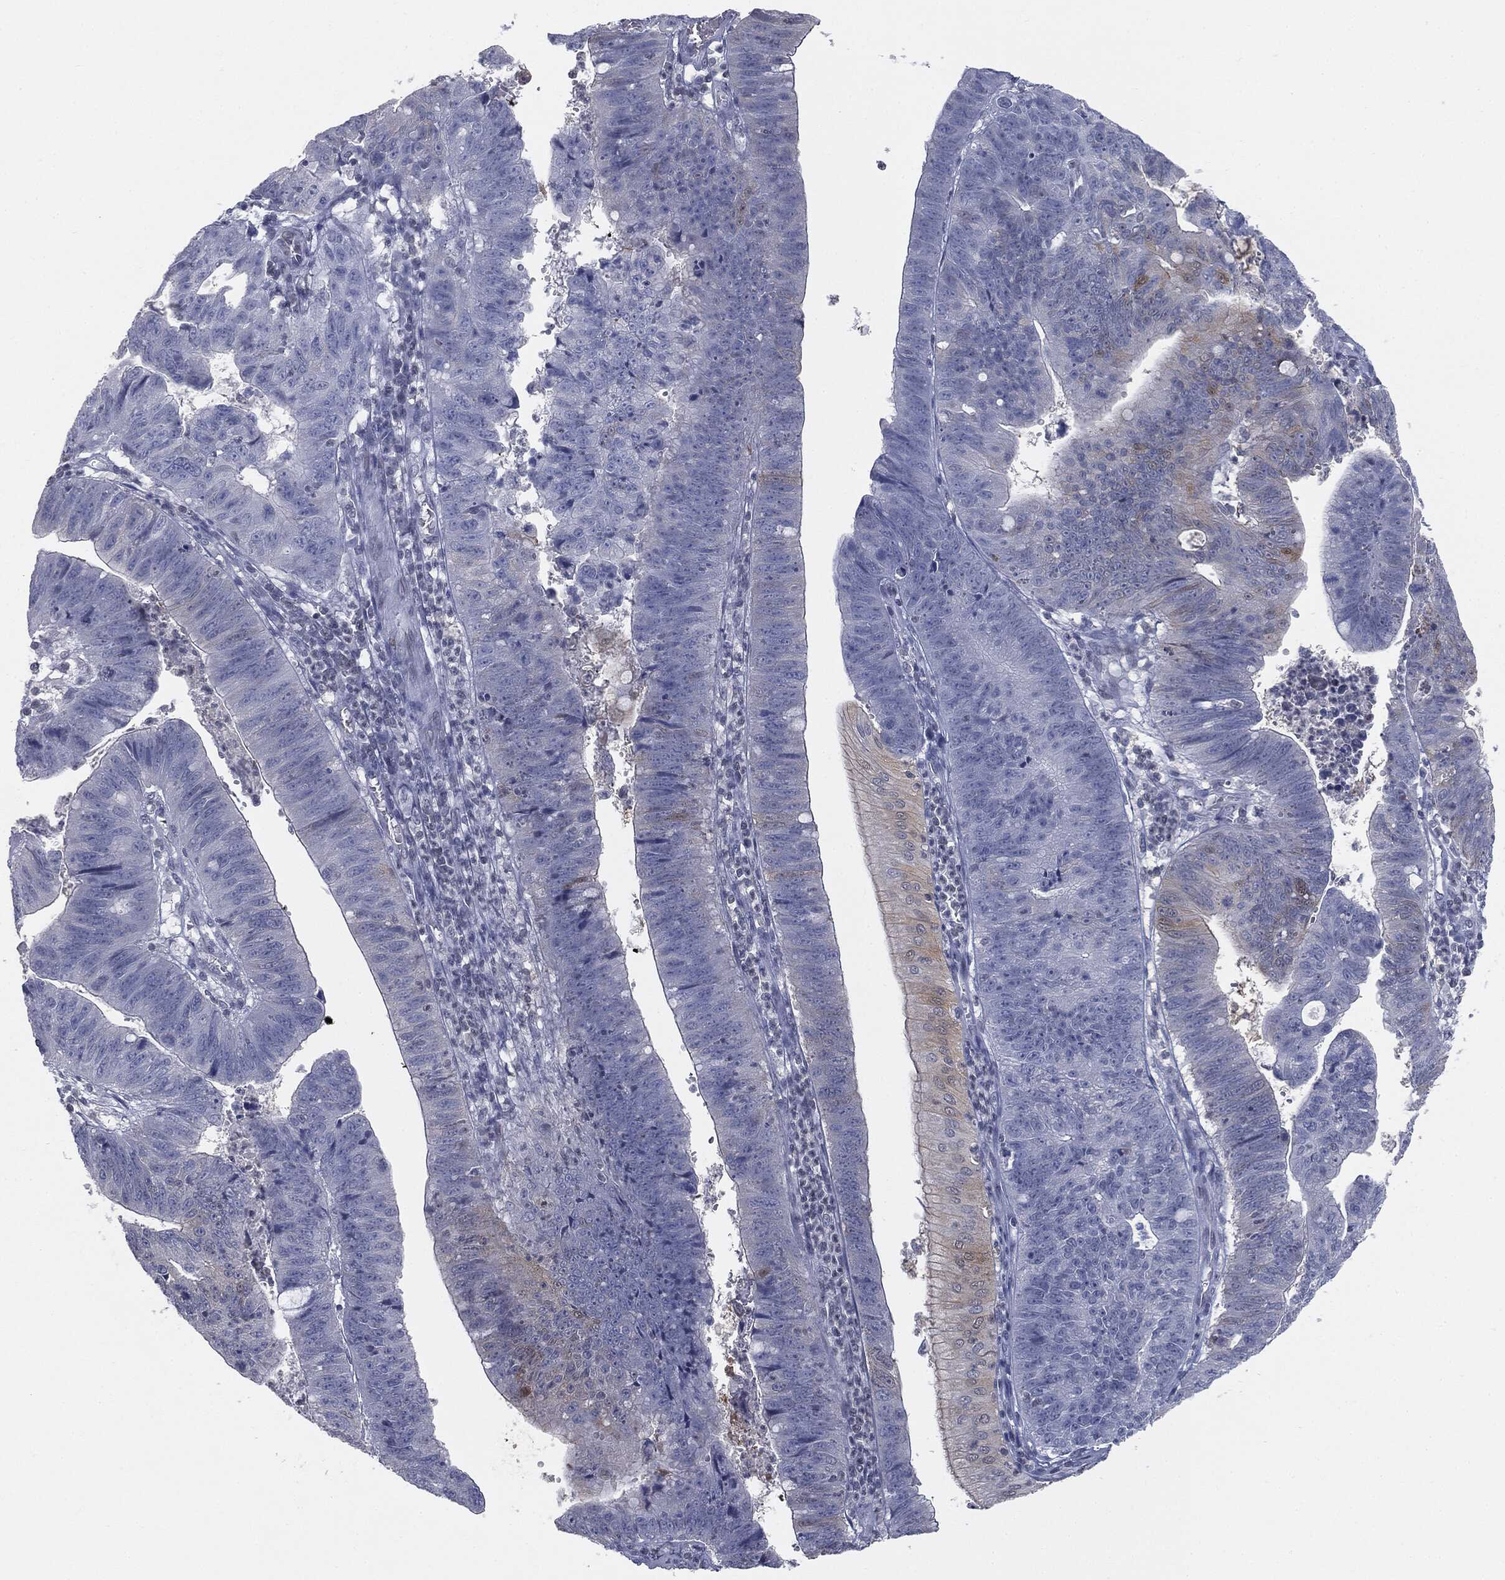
{"staining": {"intensity": "weak", "quantity": "<25%", "location": "cytoplasmic/membranous"}, "tissue": "stomach cancer", "cell_type": "Tumor cells", "image_type": "cancer", "snomed": [{"axis": "morphology", "description": "Adenocarcinoma, NOS"}, {"axis": "topography", "description": "Stomach"}], "caption": "The image reveals no staining of tumor cells in adenocarcinoma (stomach).", "gene": "ALDOB", "patient": {"sex": "male", "age": 59}}